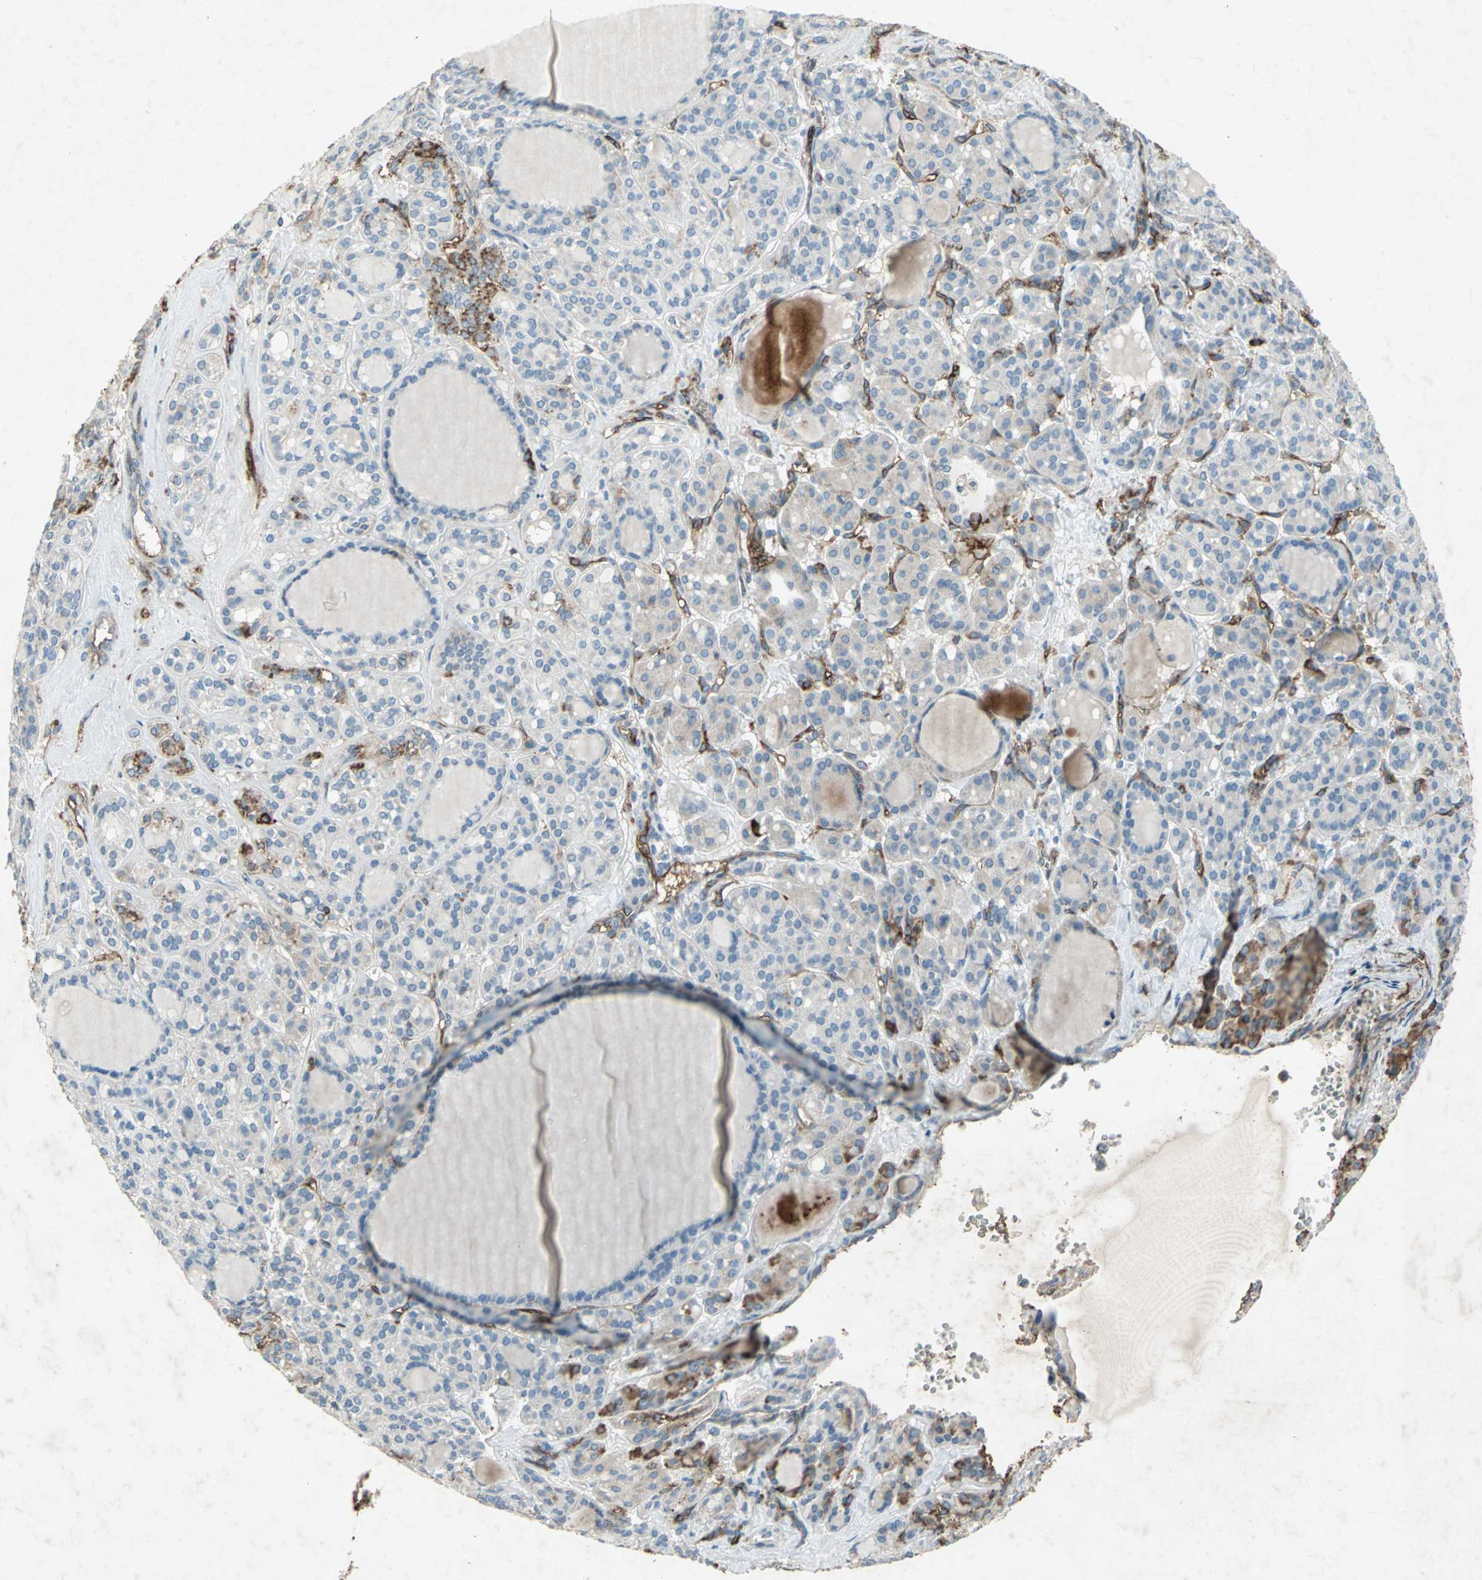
{"staining": {"intensity": "moderate", "quantity": "25%-75%", "location": "cytoplasmic/membranous"}, "tissue": "thyroid cancer", "cell_type": "Tumor cells", "image_type": "cancer", "snomed": [{"axis": "morphology", "description": "Follicular adenoma carcinoma, NOS"}, {"axis": "topography", "description": "Thyroid gland"}], "caption": "Moderate cytoplasmic/membranous protein positivity is seen in about 25%-75% of tumor cells in thyroid cancer (follicular adenoma carcinoma).", "gene": "CCR6", "patient": {"sex": "female", "age": 71}}